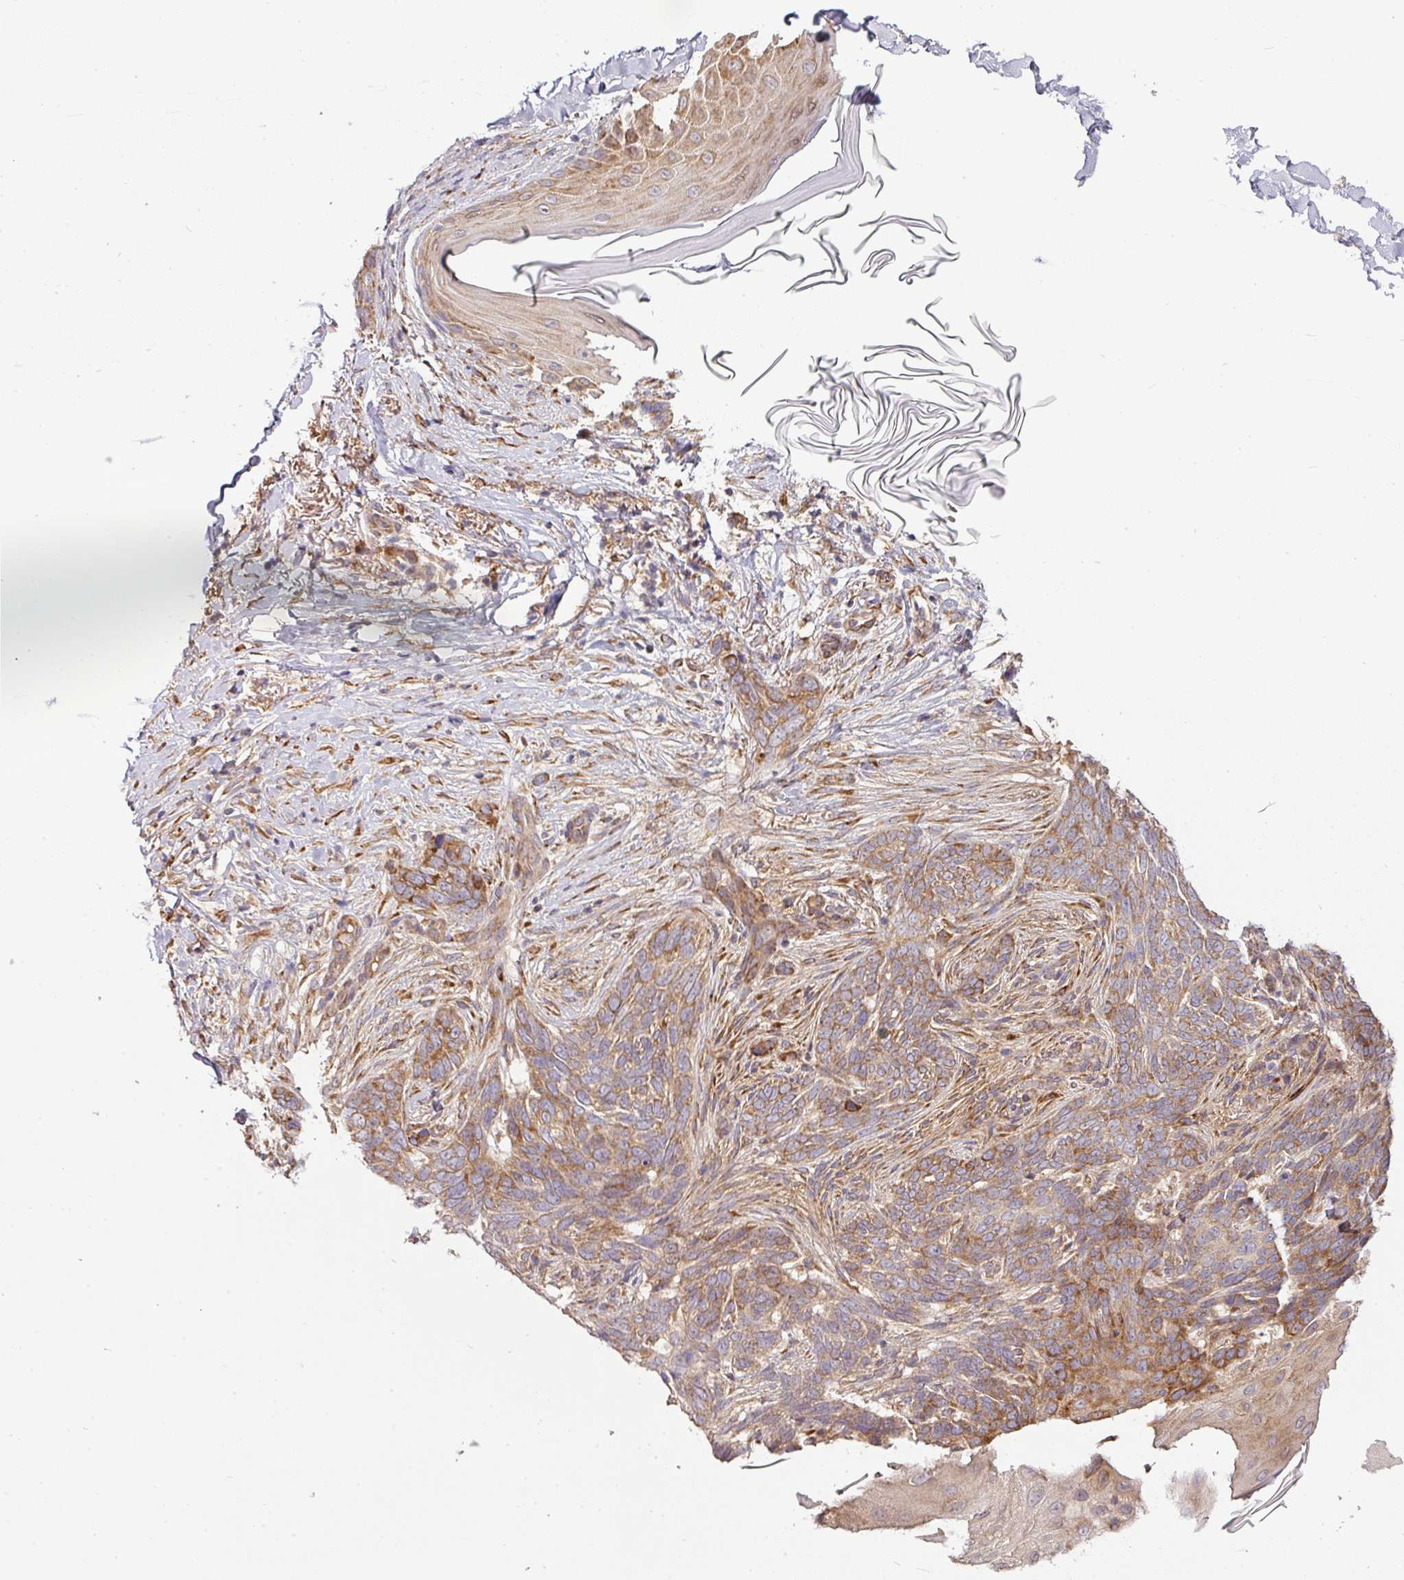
{"staining": {"intensity": "moderate", "quantity": ">75%", "location": "cytoplasmic/membranous"}, "tissue": "skin cancer", "cell_type": "Tumor cells", "image_type": "cancer", "snomed": [{"axis": "morphology", "description": "Normal tissue, NOS"}, {"axis": "morphology", "description": "Basal cell carcinoma"}, {"axis": "topography", "description": "Skin"}], "caption": "An image showing moderate cytoplasmic/membranous expression in about >75% of tumor cells in skin basal cell carcinoma, as visualized by brown immunohistochemical staining.", "gene": "GALP", "patient": {"sex": "female", "age": 67}}